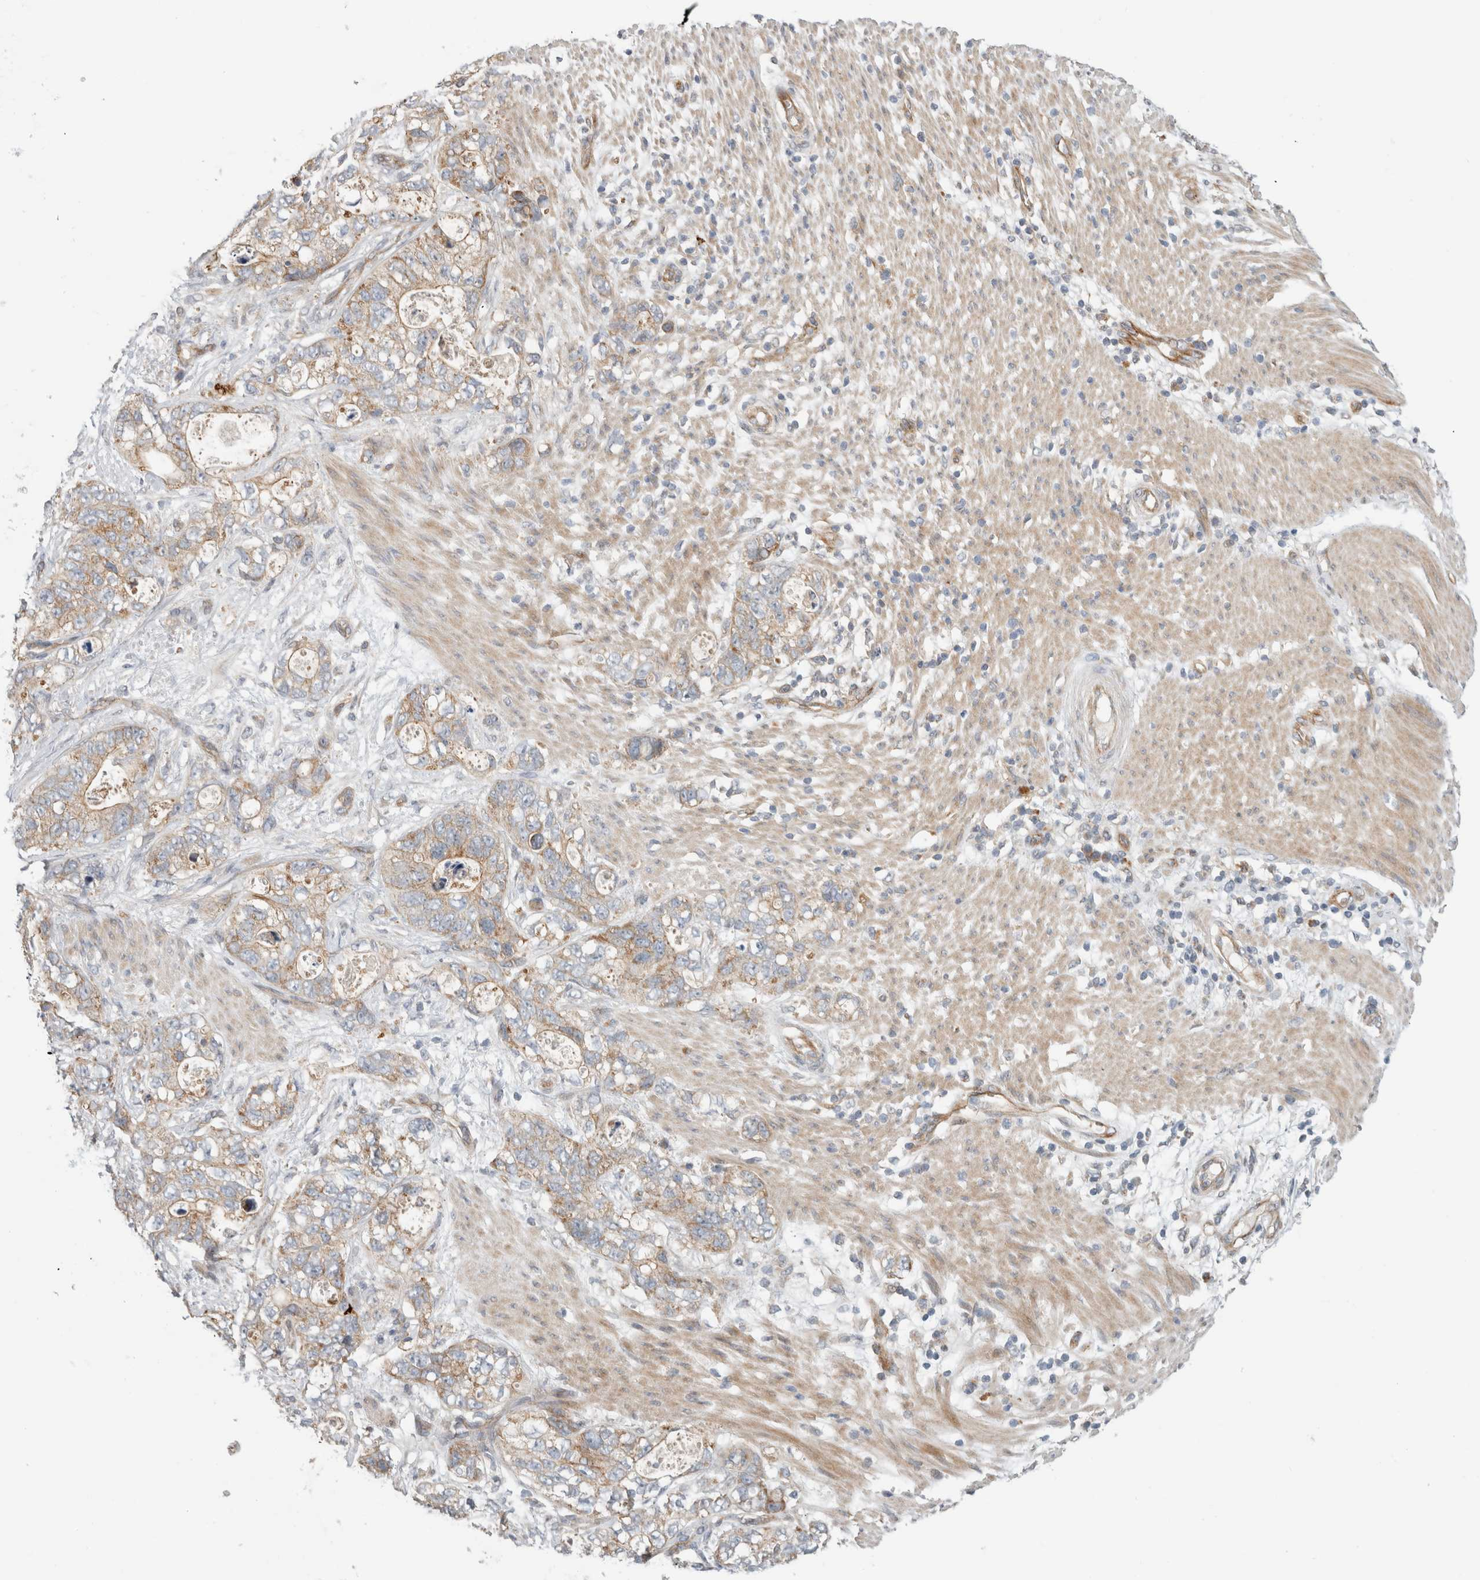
{"staining": {"intensity": "moderate", "quantity": ">75%", "location": "cytoplasmic/membranous"}, "tissue": "stomach cancer", "cell_type": "Tumor cells", "image_type": "cancer", "snomed": [{"axis": "morphology", "description": "Normal tissue, NOS"}, {"axis": "morphology", "description": "Adenocarcinoma, NOS"}, {"axis": "topography", "description": "Stomach"}], "caption": "Stomach cancer was stained to show a protein in brown. There is medium levels of moderate cytoplasmic/membranous staining in about >75% of tumor cells.", "gene": "KPNA5", "patient": {"sex": "female", "age": 89}}